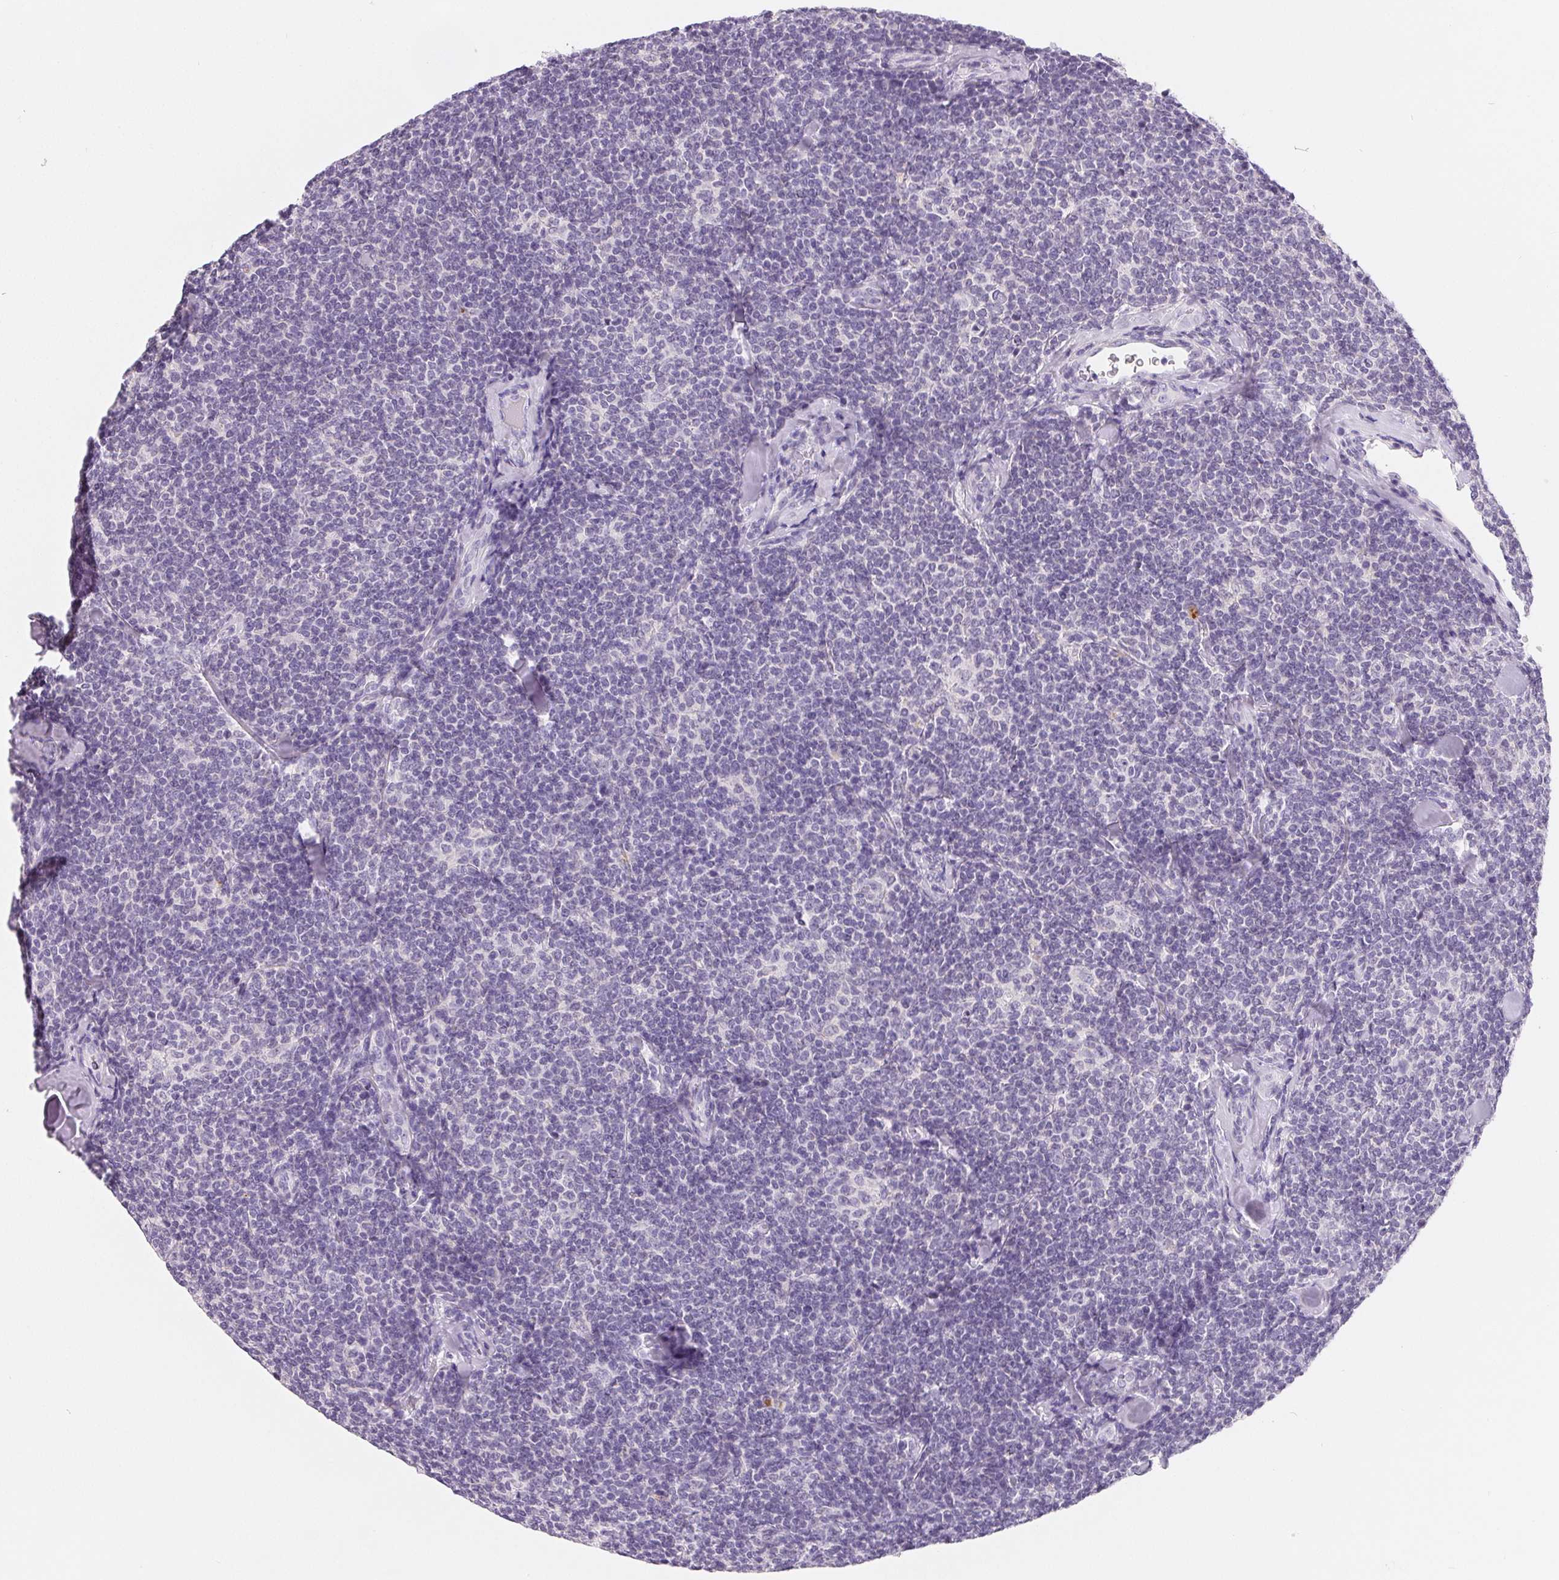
{"staining": {"intensity": "negative", "quantity": "none", "location": "none"}, "tissue": "lymphoma", "cell_type": "Tumor cells", "image_type": "cancer", "snomed": [{"axis": "morphology", "description": "Malignant lymphoma, non-Hodgkin's type, Low grade"}, {"axis": "topography", "description": "Lymph node"}], "caption": "This histopathology image is of malignant lymphoma, non-Hodgkin's type (low-grade) stained with immunohistochemistry to label a protein in brown with the nuclei are counter-stained blue. There is no staining in tumor cells. (DAB (3,3'-diaminobenzidine) immunohistochemistry (IHC) with hematoxylin counter stain).", "gene": "SPACA5B", "patient": {"sex": "female", "age": 56}}